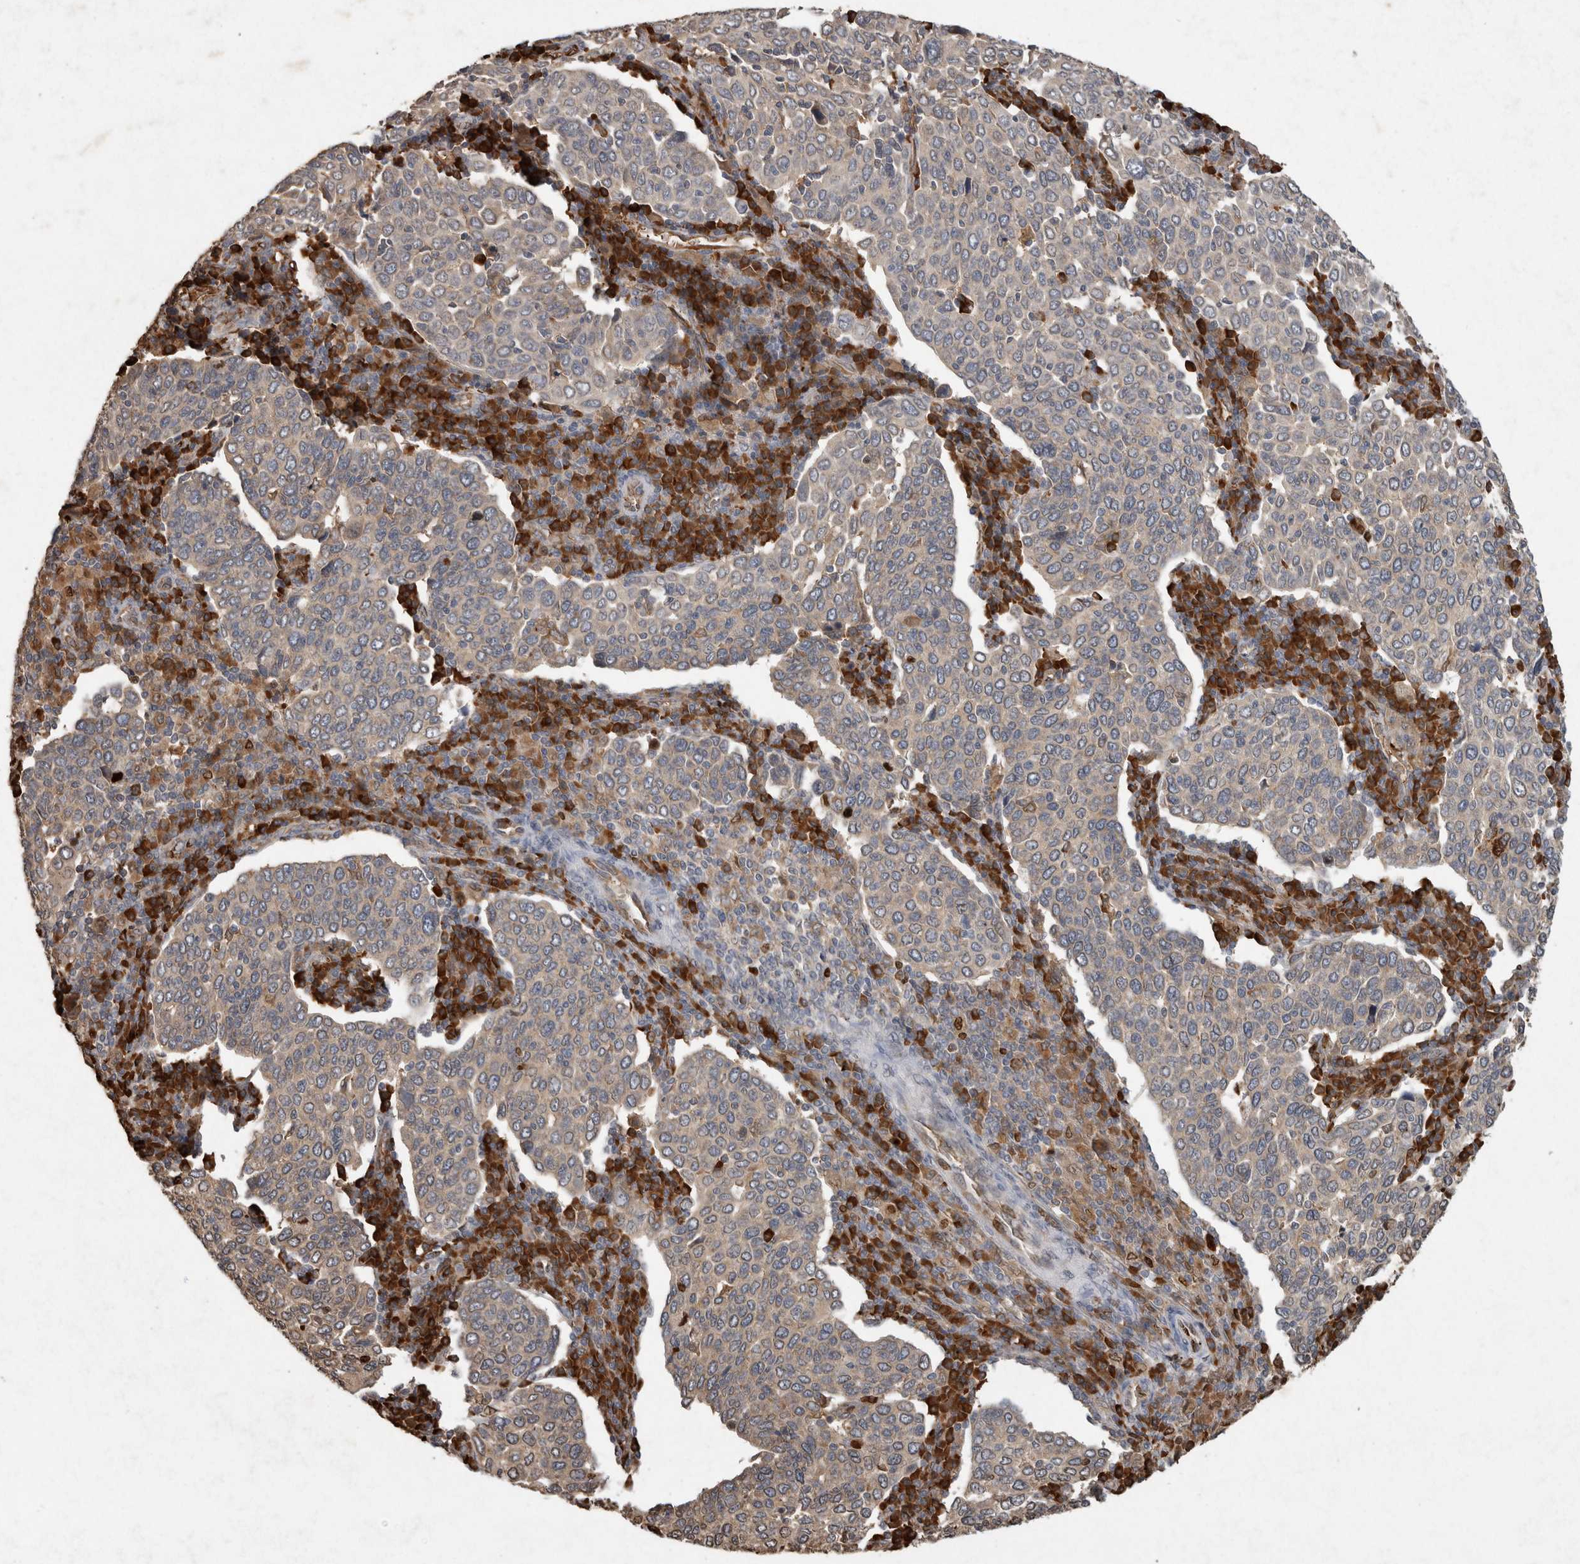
{"staining": {"intensity": "moderate", "quantity": "25%-75%", "location": "cytoplasmic/membranous"}, "tissue": "cervical cancer", "cell_type": "Tumor cells", "image_type": "cancer", "snomed": [{"axis": "morphology", "description": "Squamous cell carcinoma, NOS"}, {"axis": "topography", "description": "Cervix"}], "caption": "High-magnification brightfield microscopy of squamous cell carcinoma (cervical) stained with DAB (3,3'-diaminobenzidine) (brown) and counterstained with hematoxylin (blue). tumor cells exhibit moderate cytoplasmic/membranous expression is appreciated in approximately25%-75% of cells.", "gene": "ADGRL3", "patient": {"sex": "female", "age": 40}}